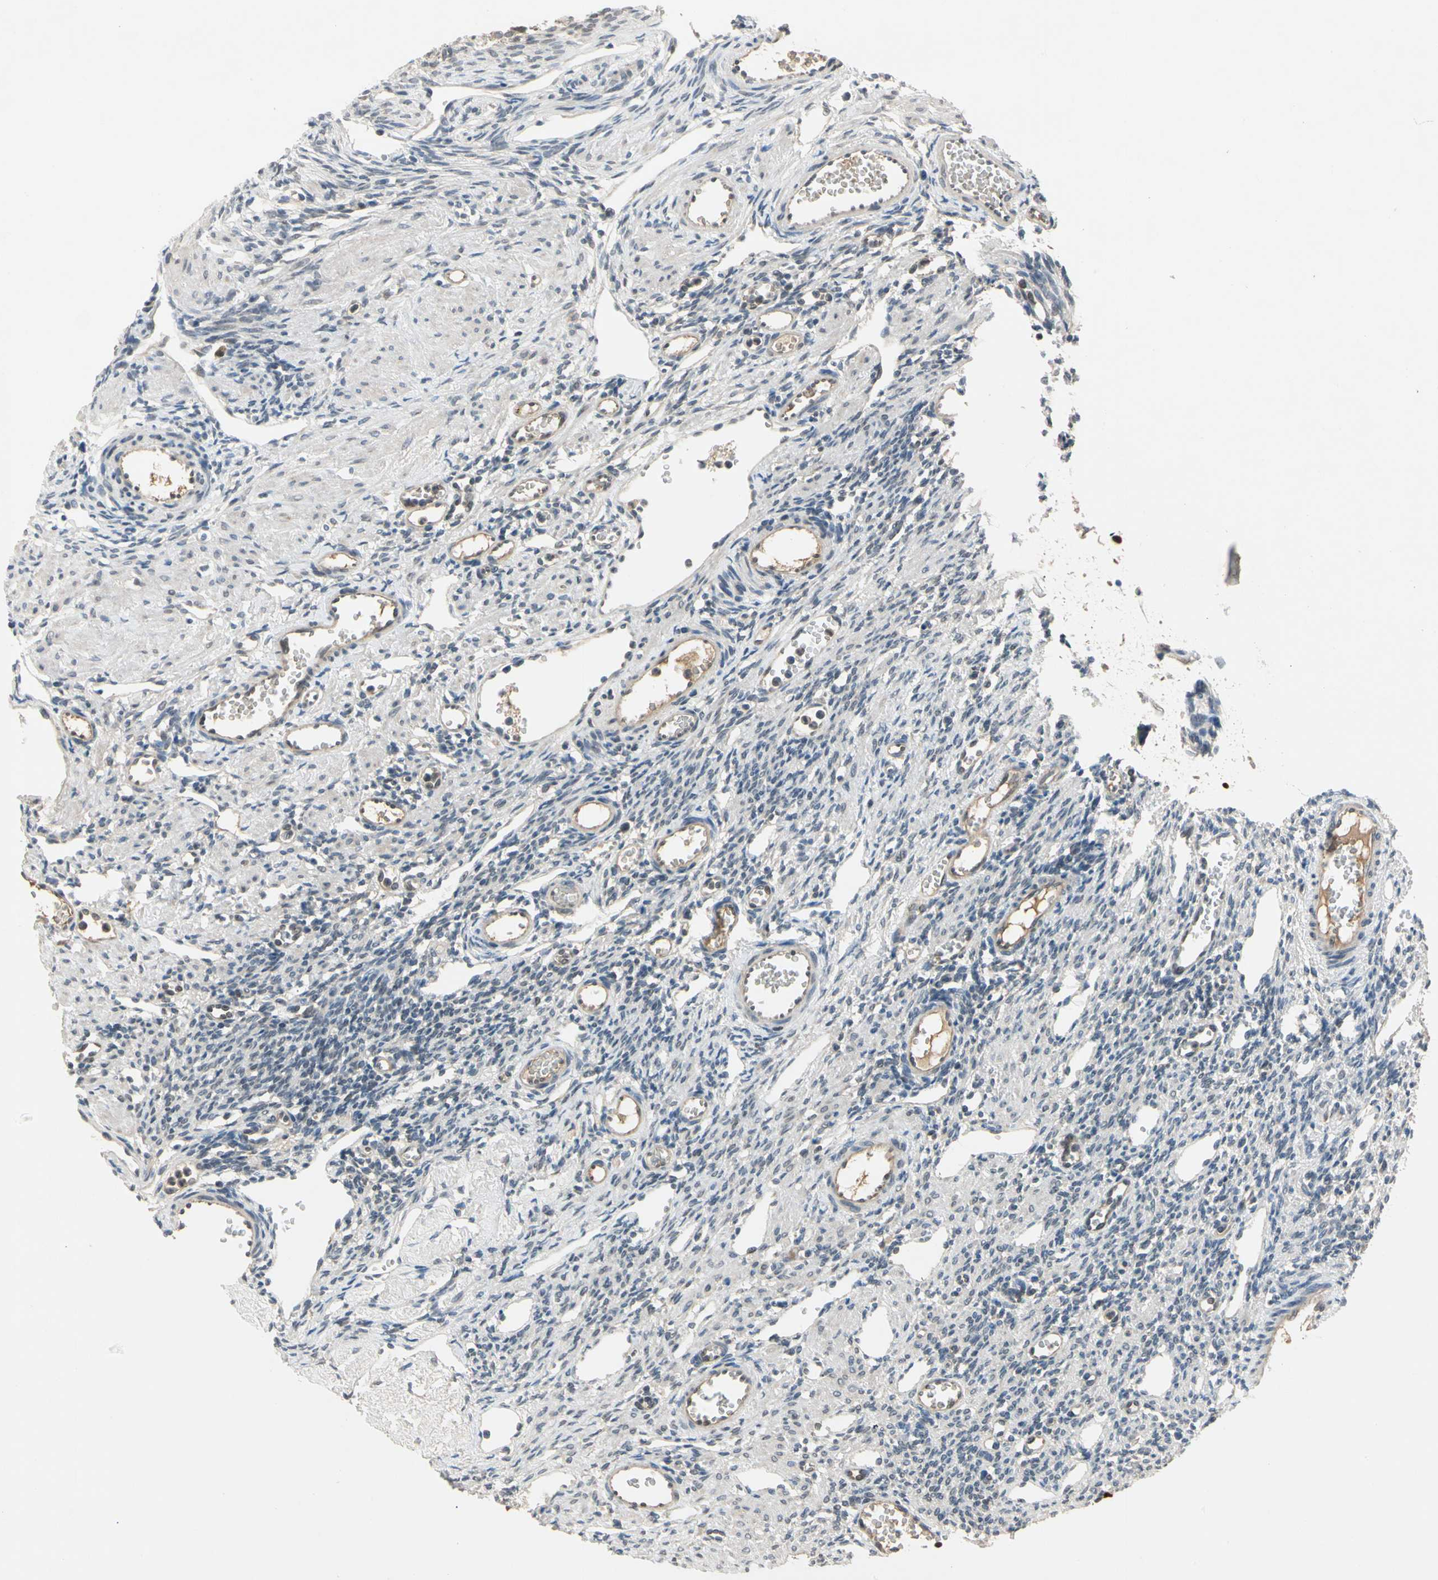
{"staining": {"intensity": "negative", "quantity": "none", "location": "none"}, "tissue": "ovary", "cell_type": "Ovarian stroma cells", "image_type": "normal", "snomed": [{"axis": "morphology", "description": "Normal tissue, NOS"}, {"axis": "topography", "description": "Ovary"}], "caption": "DAB (3,3'-diaminobenzidine) immunohistochemical staining of benign human ovary displays no significant positivity in ovarian stroma cells. (Immunohistochemistry, brightfield microscopy, high magnification).", "gene": "RIOX2", "patient": {"sex": "female", "age": 33}}